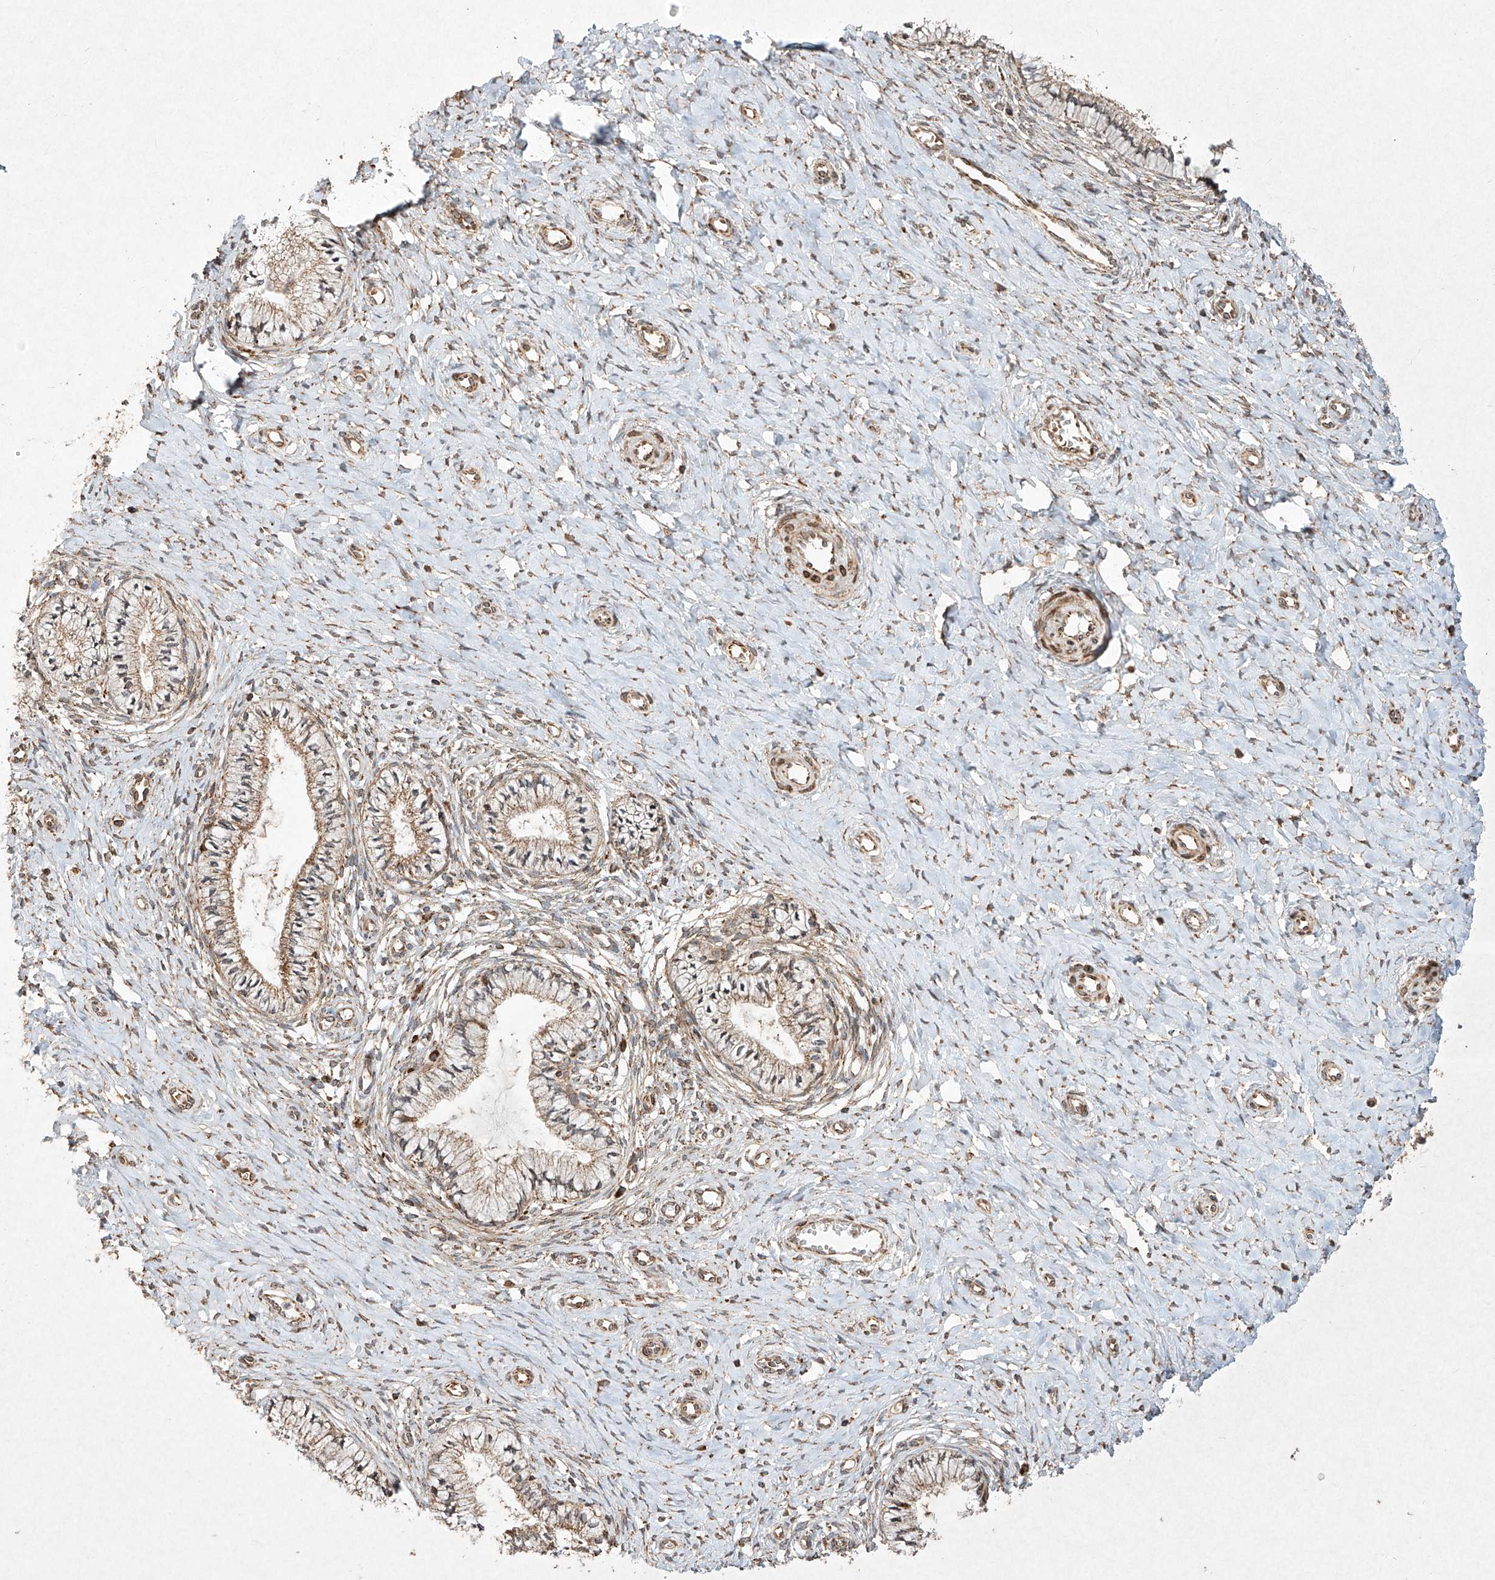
{"staining": {"intensity": "moderate", "quantity": ">75%", "location": "cytoplasmic/membranous"}, "tissue": "cervix", "cell_type": "Glandular cells", "image_type": "normal", "snomed": [{"axis": "morphology", "description": "Normal tissue, NOS"}, {"axis": "topography", "description": "Cervix"}], "caption": "Moderate cytoplasmic/membranous protein positivity is seen in approximately >75% of glandular cells in cervix. (IHC, brightfield microscopy, high magnification).", "gene": "SEMA3B", "patient": {"sex": "female", "age": 36}}